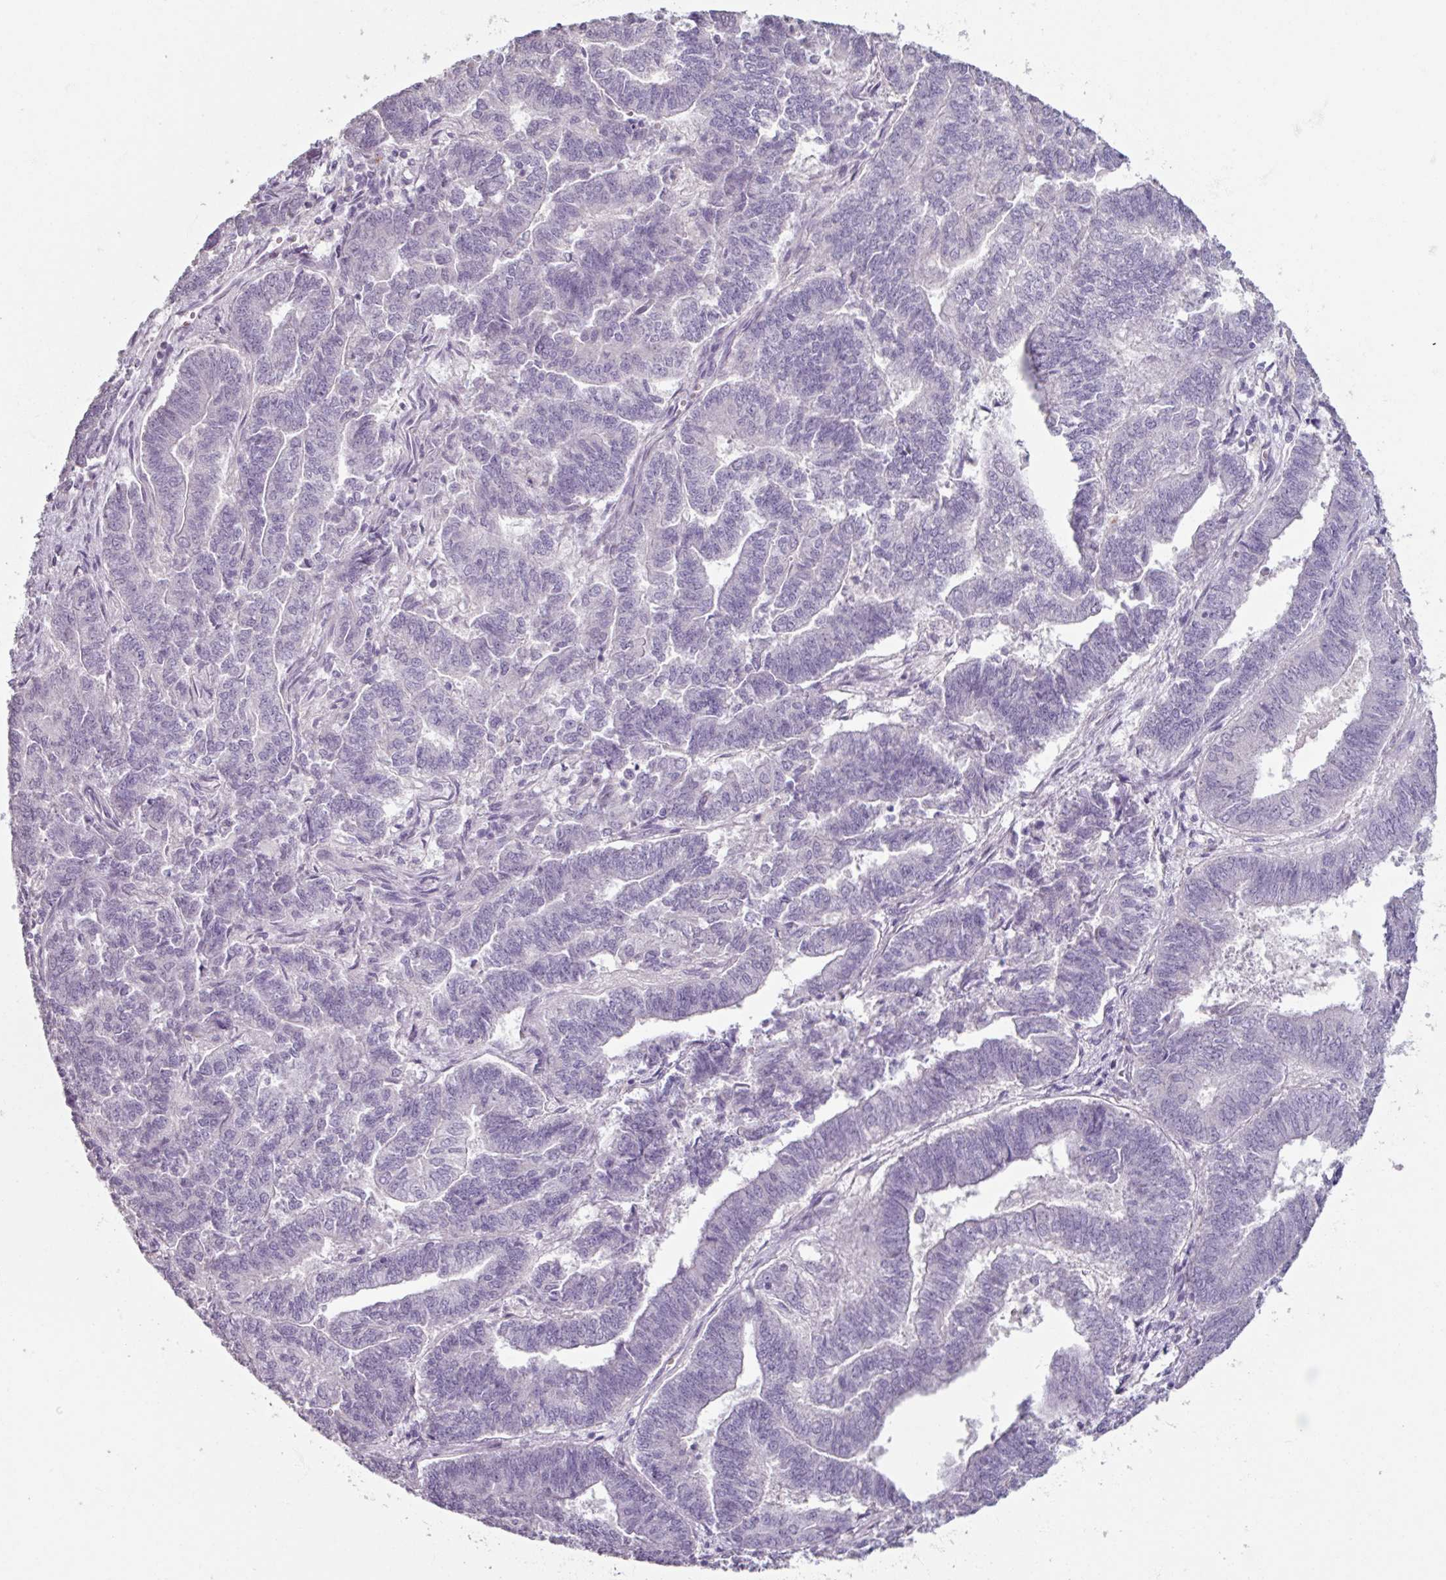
{"staining": {"intensity": "negative", "quantity": "none", "location": "none"}, "tissue": "endometrial cancer", "cell_type": "Tumor cells", "image_type": "cancer", "snomed": [{"axis": "morphology", "description": "Adenocarcinoma, NOS"}, {"axis": "topography", "description": "Endometrium"}], "caption": "Immunohistochemistry (IHC) micrograph of neoplastic tissue: human adenocarcinoma (endometrial) stained with DAB (3,3'-diaminobenzidine) exhibits no significant protein positivity in tumor cells.", "gene": "SLC27A5", "patient": {"sex": "female", "age": 72}}